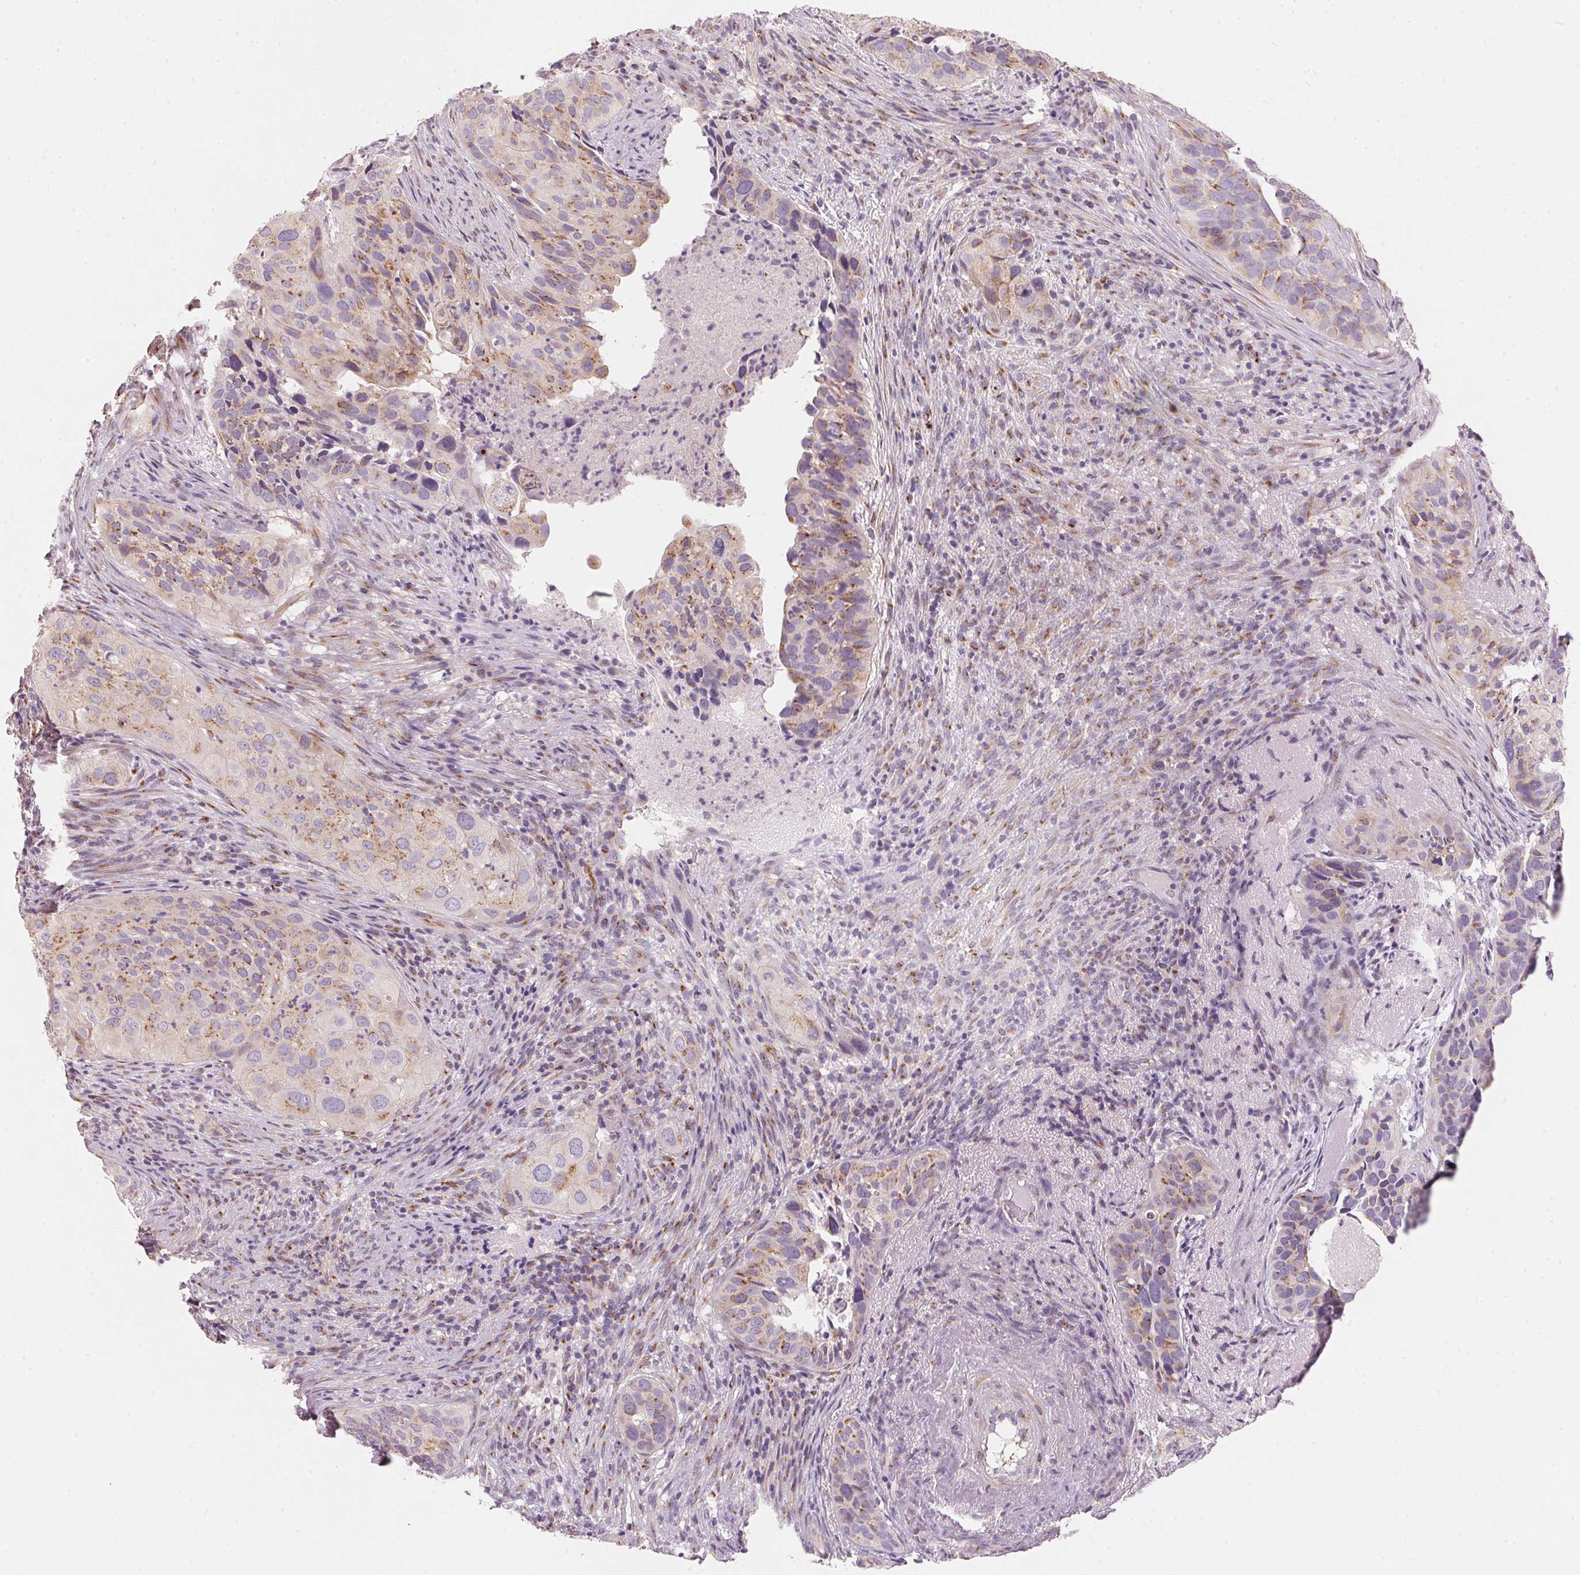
{"staining": {"intensity": "moderate", "quantity": "25%-75%", "location": "cytoplasmic/membranous"}, "tissue": "cervical cancer", "cell_type": "Tumor cells", "image_type": "cancer", "snomed": [{"axis": "morphology", "description": "Squamous cell carcinoma, NOS"}, {"axis": "topography", "description": "Cervix"}], "caption": "IHC photomicrograph of neoplastic tissue: squamous cell carcinoma (cervical) stained using immunohistochemistry (IHC) reveals medium levels of moderate protein expression localized specifically in the cytoplasmic/membranous of tumor cells, appearing as a cytoplasmic/membranous brown color.", "gene": "DRAM2", "patient": {"sex": "female", "age": 38}}